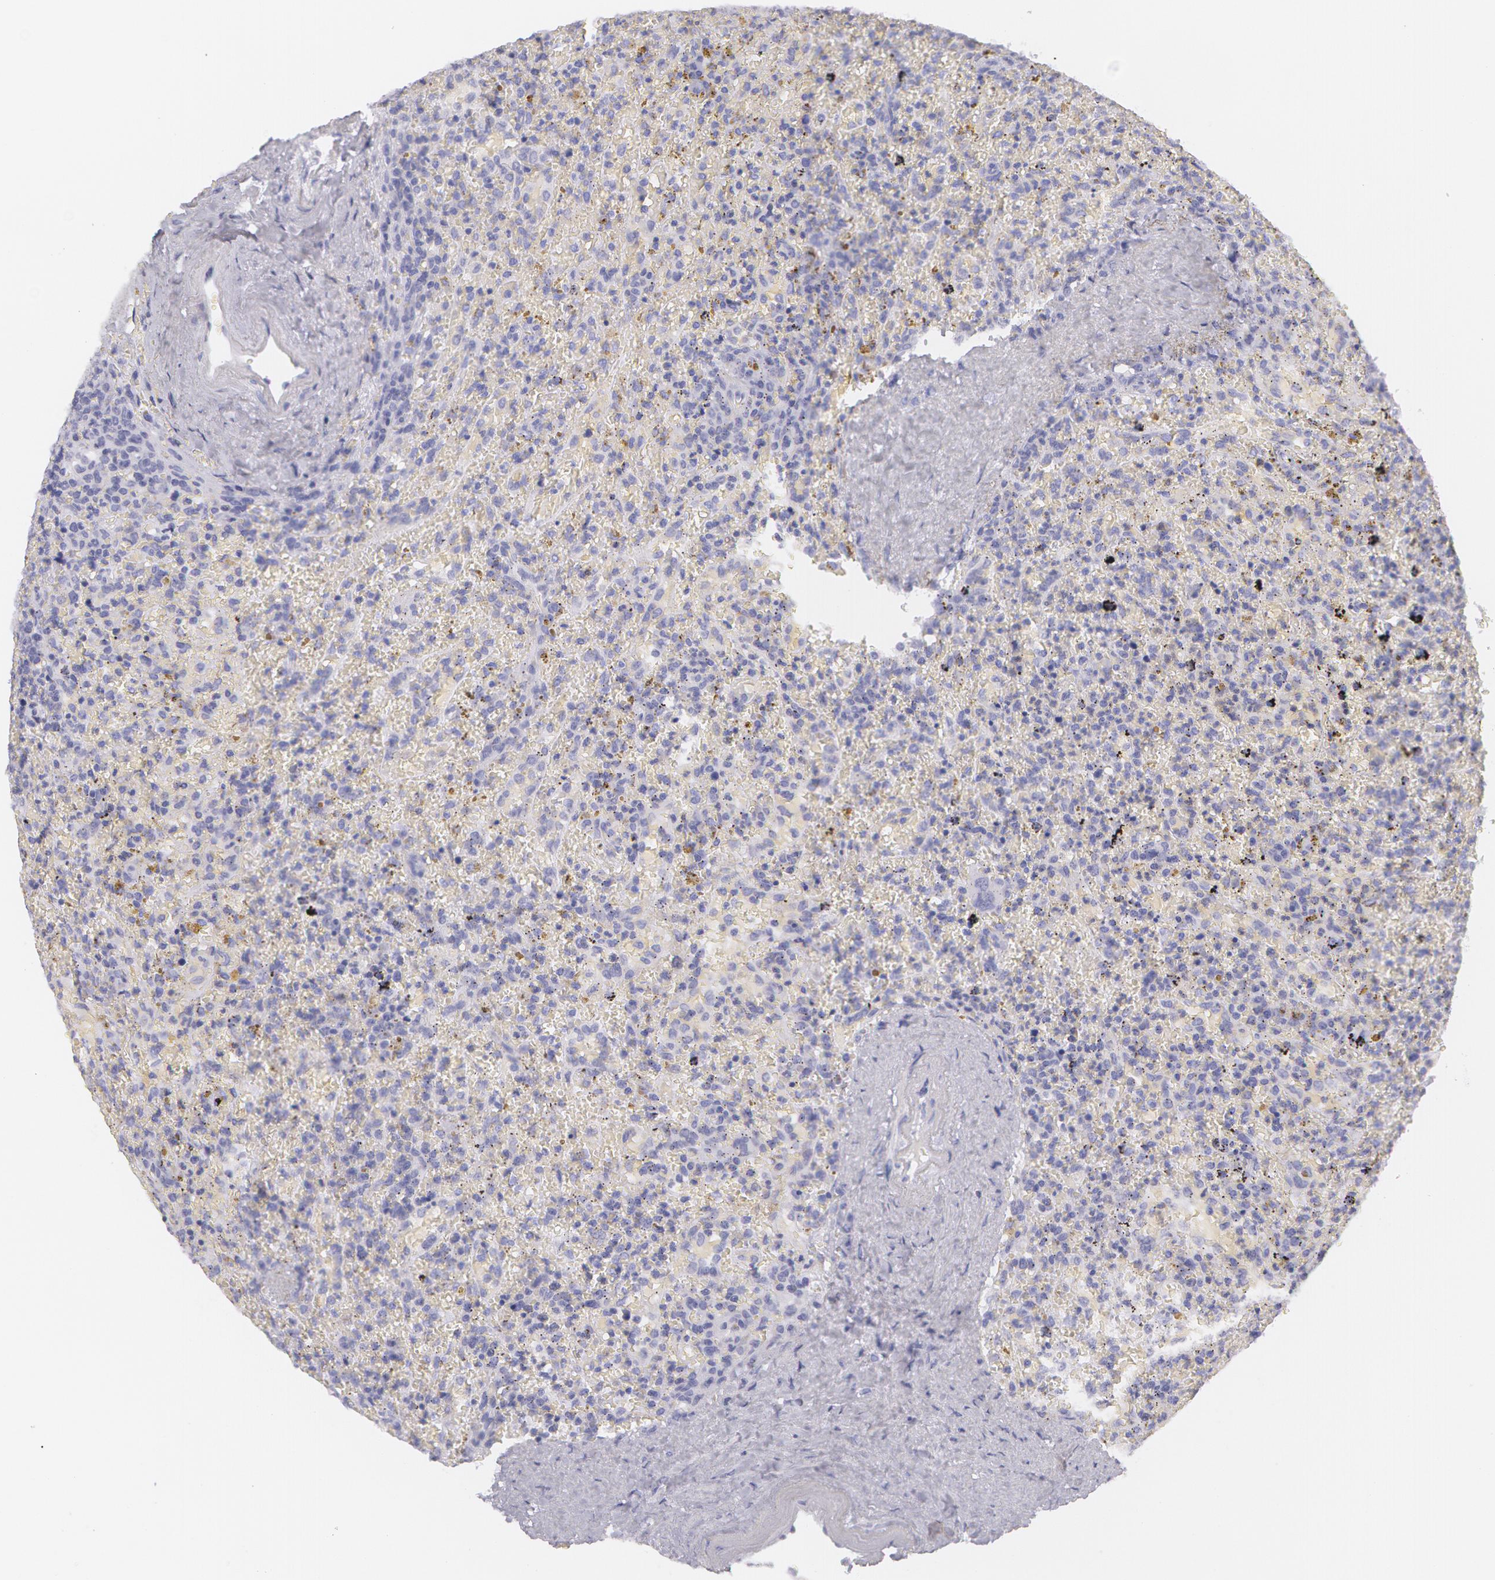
{"staining": {"intensity": "negative", "quantity": "none", "location": "none"}, "tissue": "lymphoma", "cell_type": "Tumor cells", "image_type": "cancer", "snomed": [{"axis": "morphology", "description": "Malignant lymphoma, non-Hodgkin's type, High grade"}, {"axis": "topography", "description": "Spleen"}, {"axis": "topography", "description": "Lymph node"}], "caption": "Micrograph shows no protein positivity in tumor cells of lymphoma tissue. Nuclei are stained in blue.", "gene": "AMACR", "patient": {"sex": "female", "age": 70}}